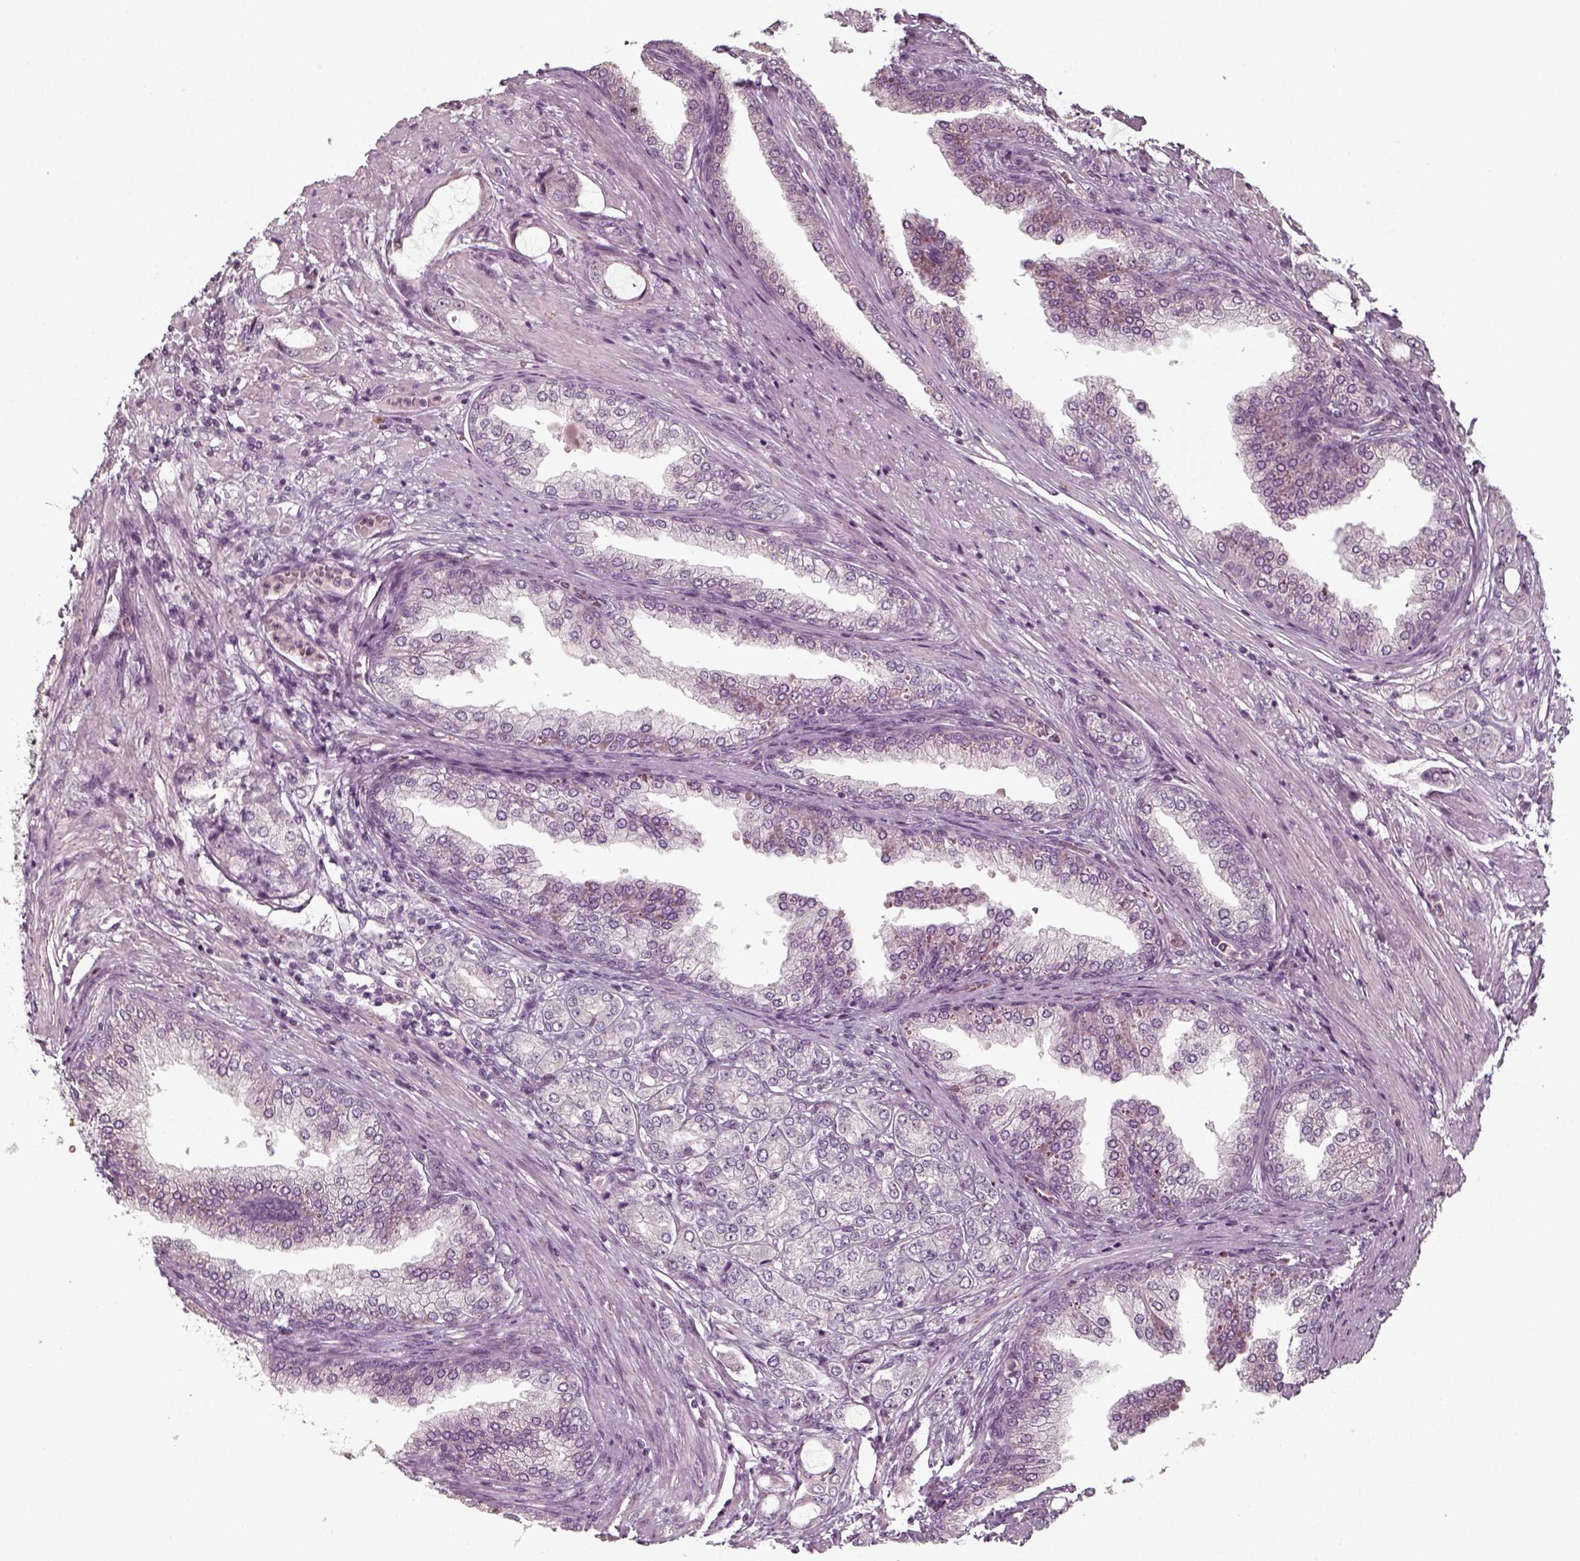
{"staining": {"intensity": "negative", "quantity": "none", "location": "none"}, "tissue": "prostate cancer", "cell_type": "Tumor cells", "image_type": "cancer", "snomed": [{"axis": "morphology", "description": "Adenocarcinoma, NOS"}, {"axis": "topography", "description": "Prostate"}], "caption": "Adenocarcinoma (prostate) stained for a protein using immunohistochemistry exhibits no positivity tumor cells.", "gene": "UNC13D", "patient": {"sex": "male", "age": 63}}